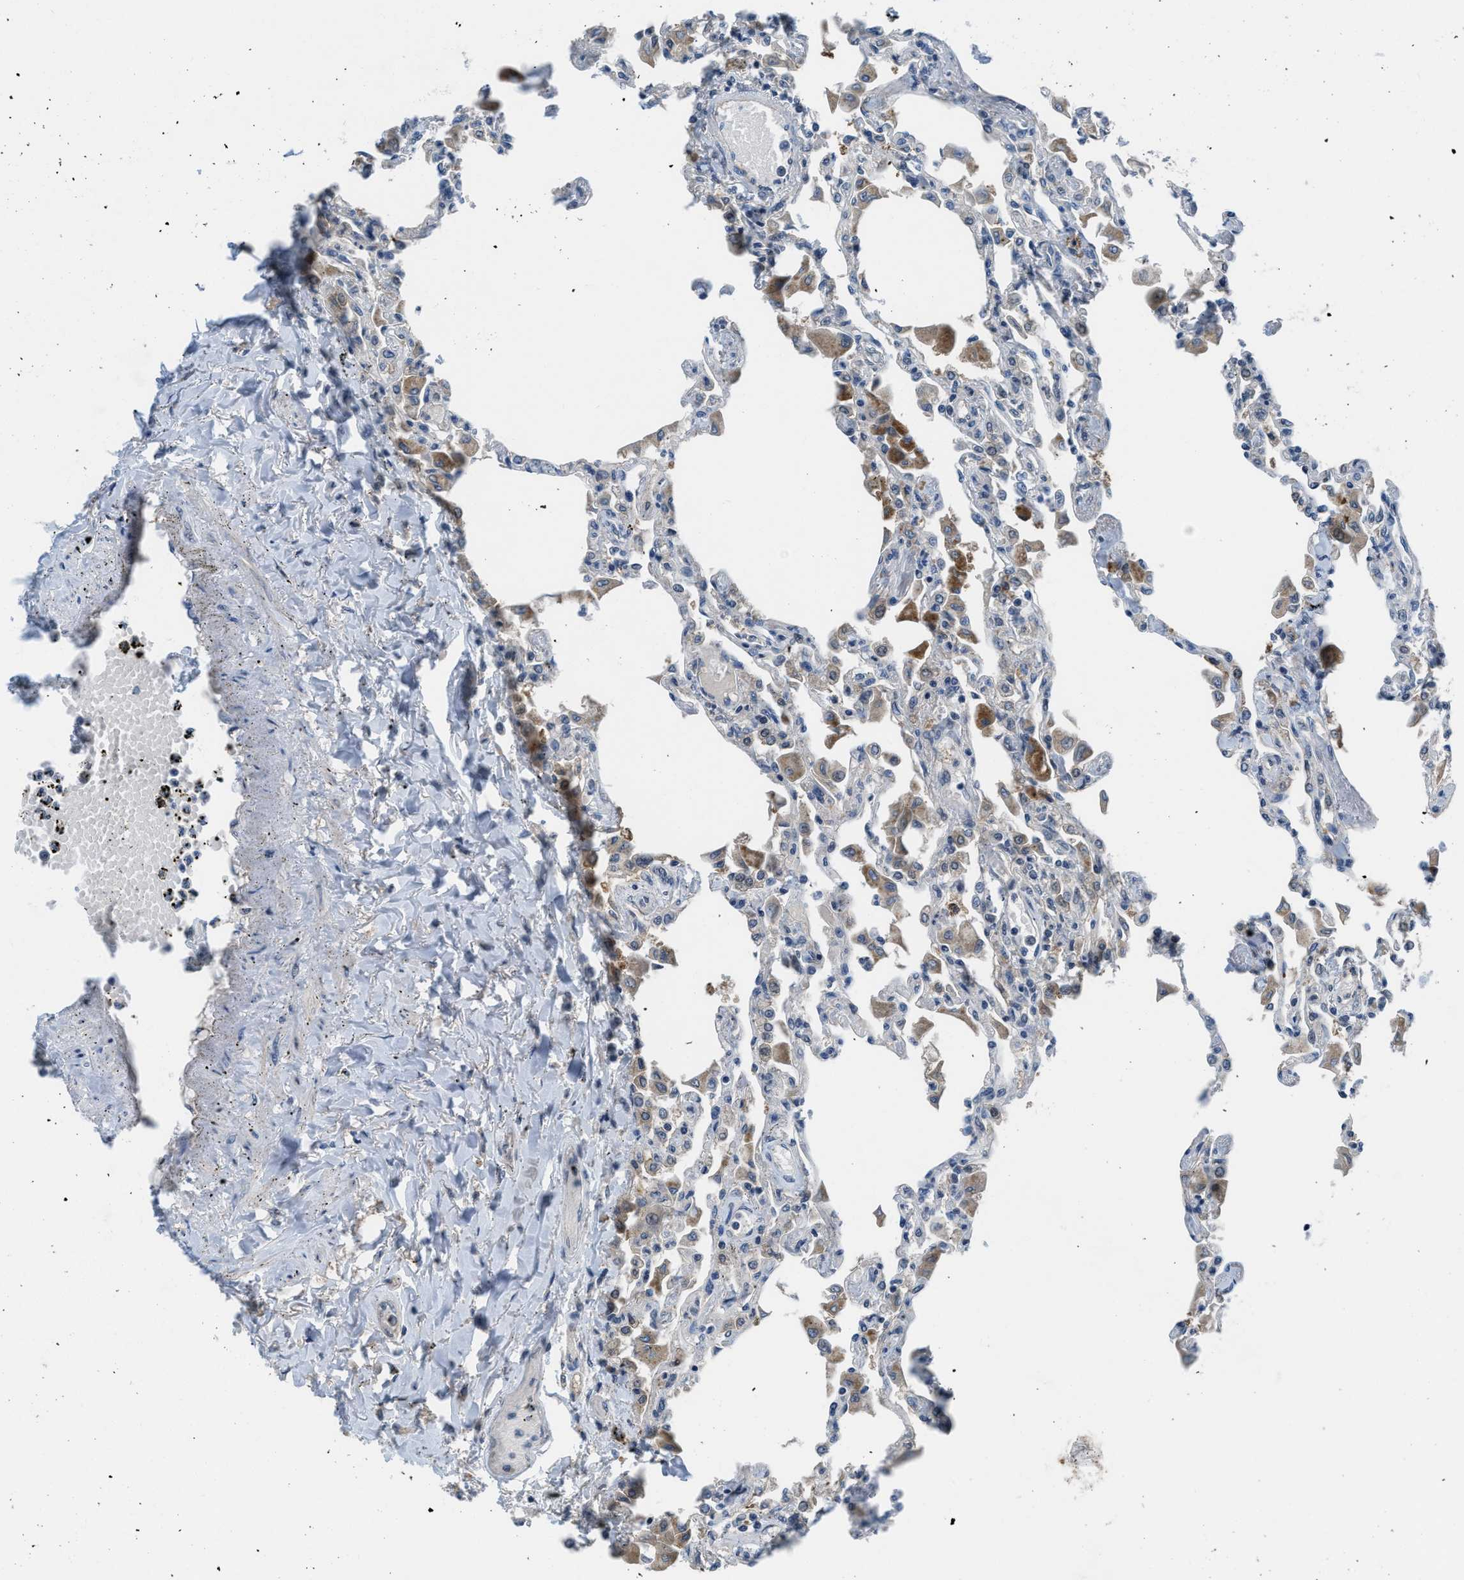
{"staining": {"intensity": "weak", "quantity": "<25%", "location": "cytoplasmic/membranous"}, "tissue": "lung", "cell_type": "Alveolar cells", "image_type": "normal", "snomed": [{"axis": "morphology", "description": "Normal tissue, NOS"}, {"axis": "topography", "description": "Bronchus"}, {"axis": "topography", "description": "Lung"}], "caption": "Immunohistochemical staining of unremarkable human lung reveals no significant expression in alveolar cells.", "gene": "BAZ2B", "patient": {"sex": "female", "age": 49}}